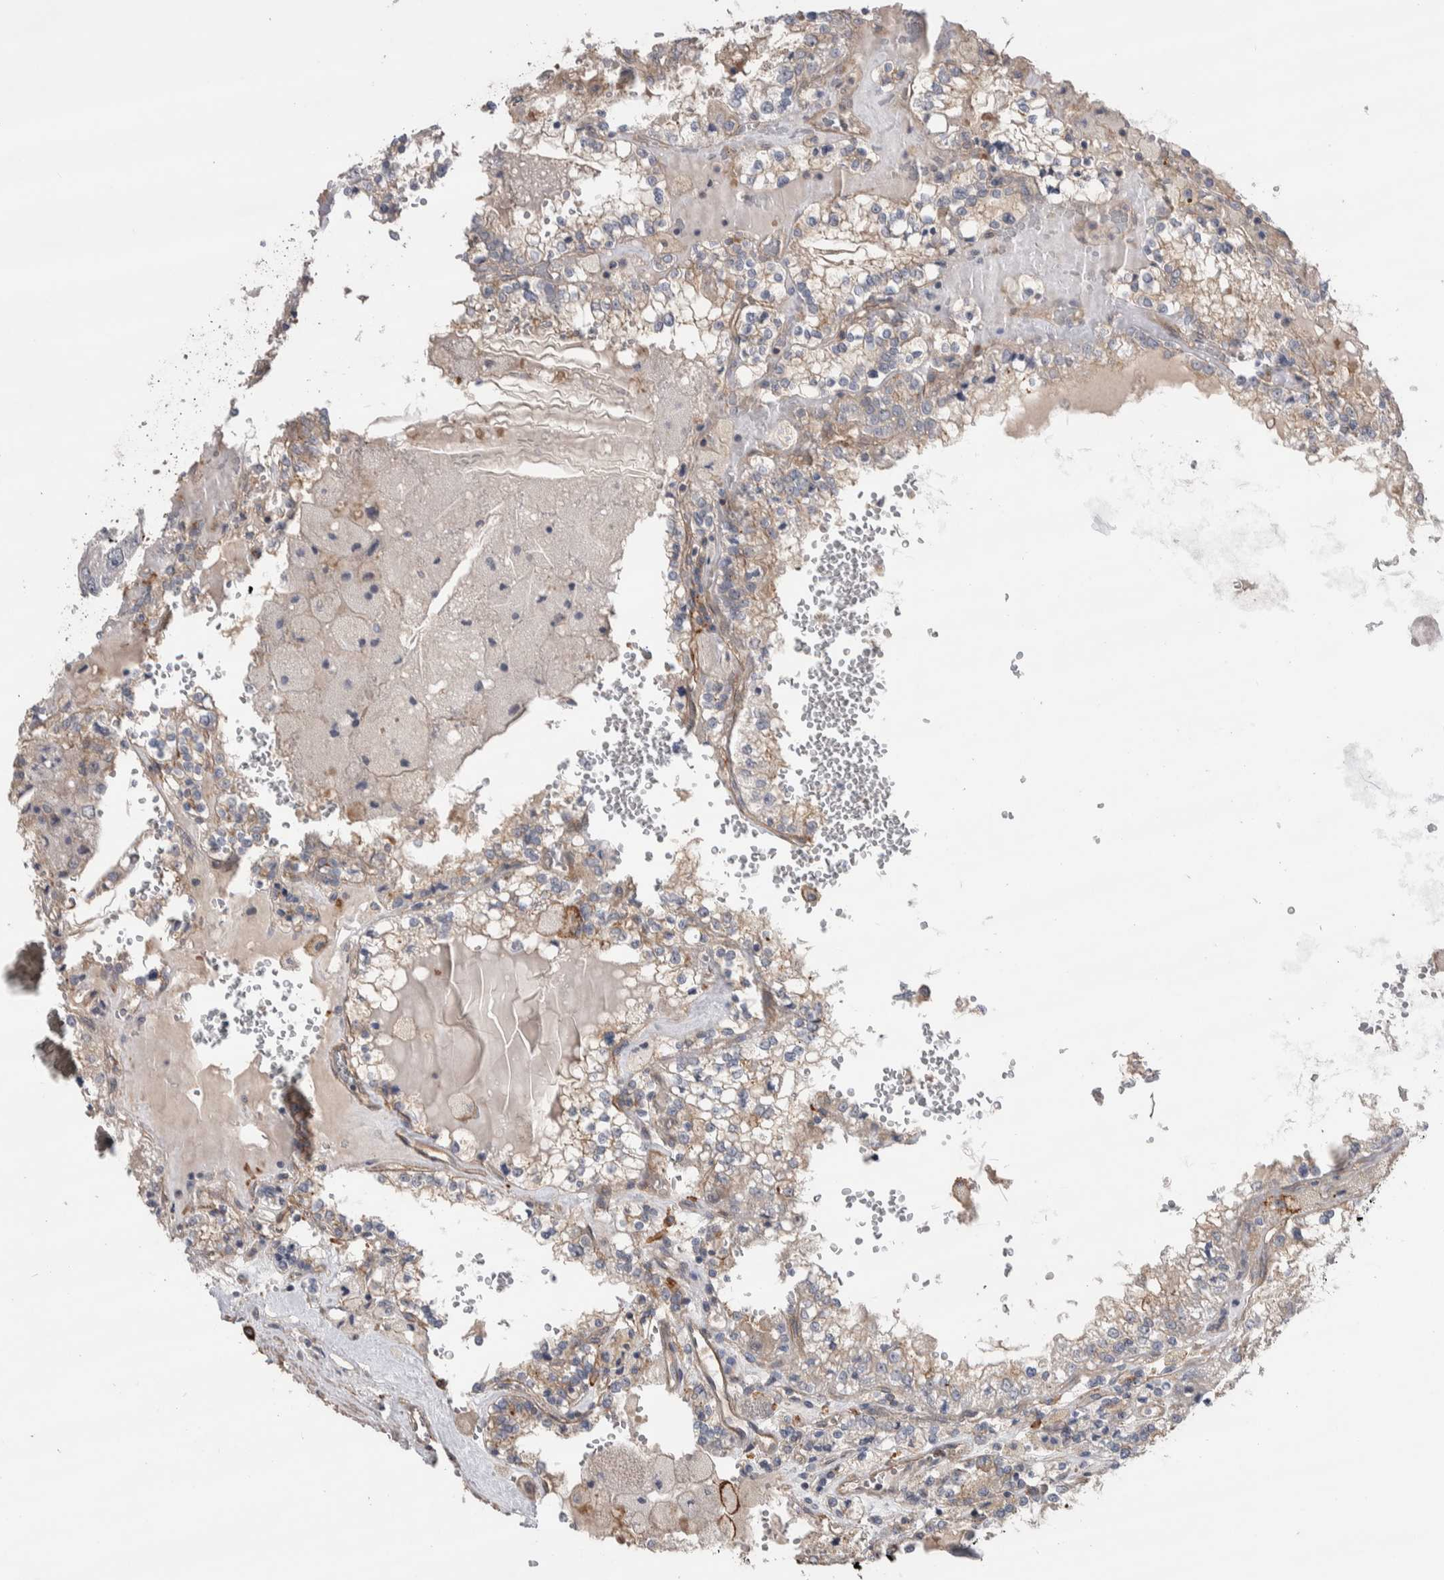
{"staining": {"intensity": "negative", "quantity": "none", "location": "none"}, "tissue": "renal cancer", "cell_type": "Tumor cells", "image_type": "cancer", "snomed": [{"axis": "morphology", "description": "Adenocarcinoma, NOS"}, {"axis": "topography", "description": "Kidney"}], "caption": "A histopathology image of renal cancer (adenocarcinoma) stained for a protein demonstrates no brown staining in tumor cells.", "gene": "GCNA", "patient": {"sex": "female", "age": 56}}